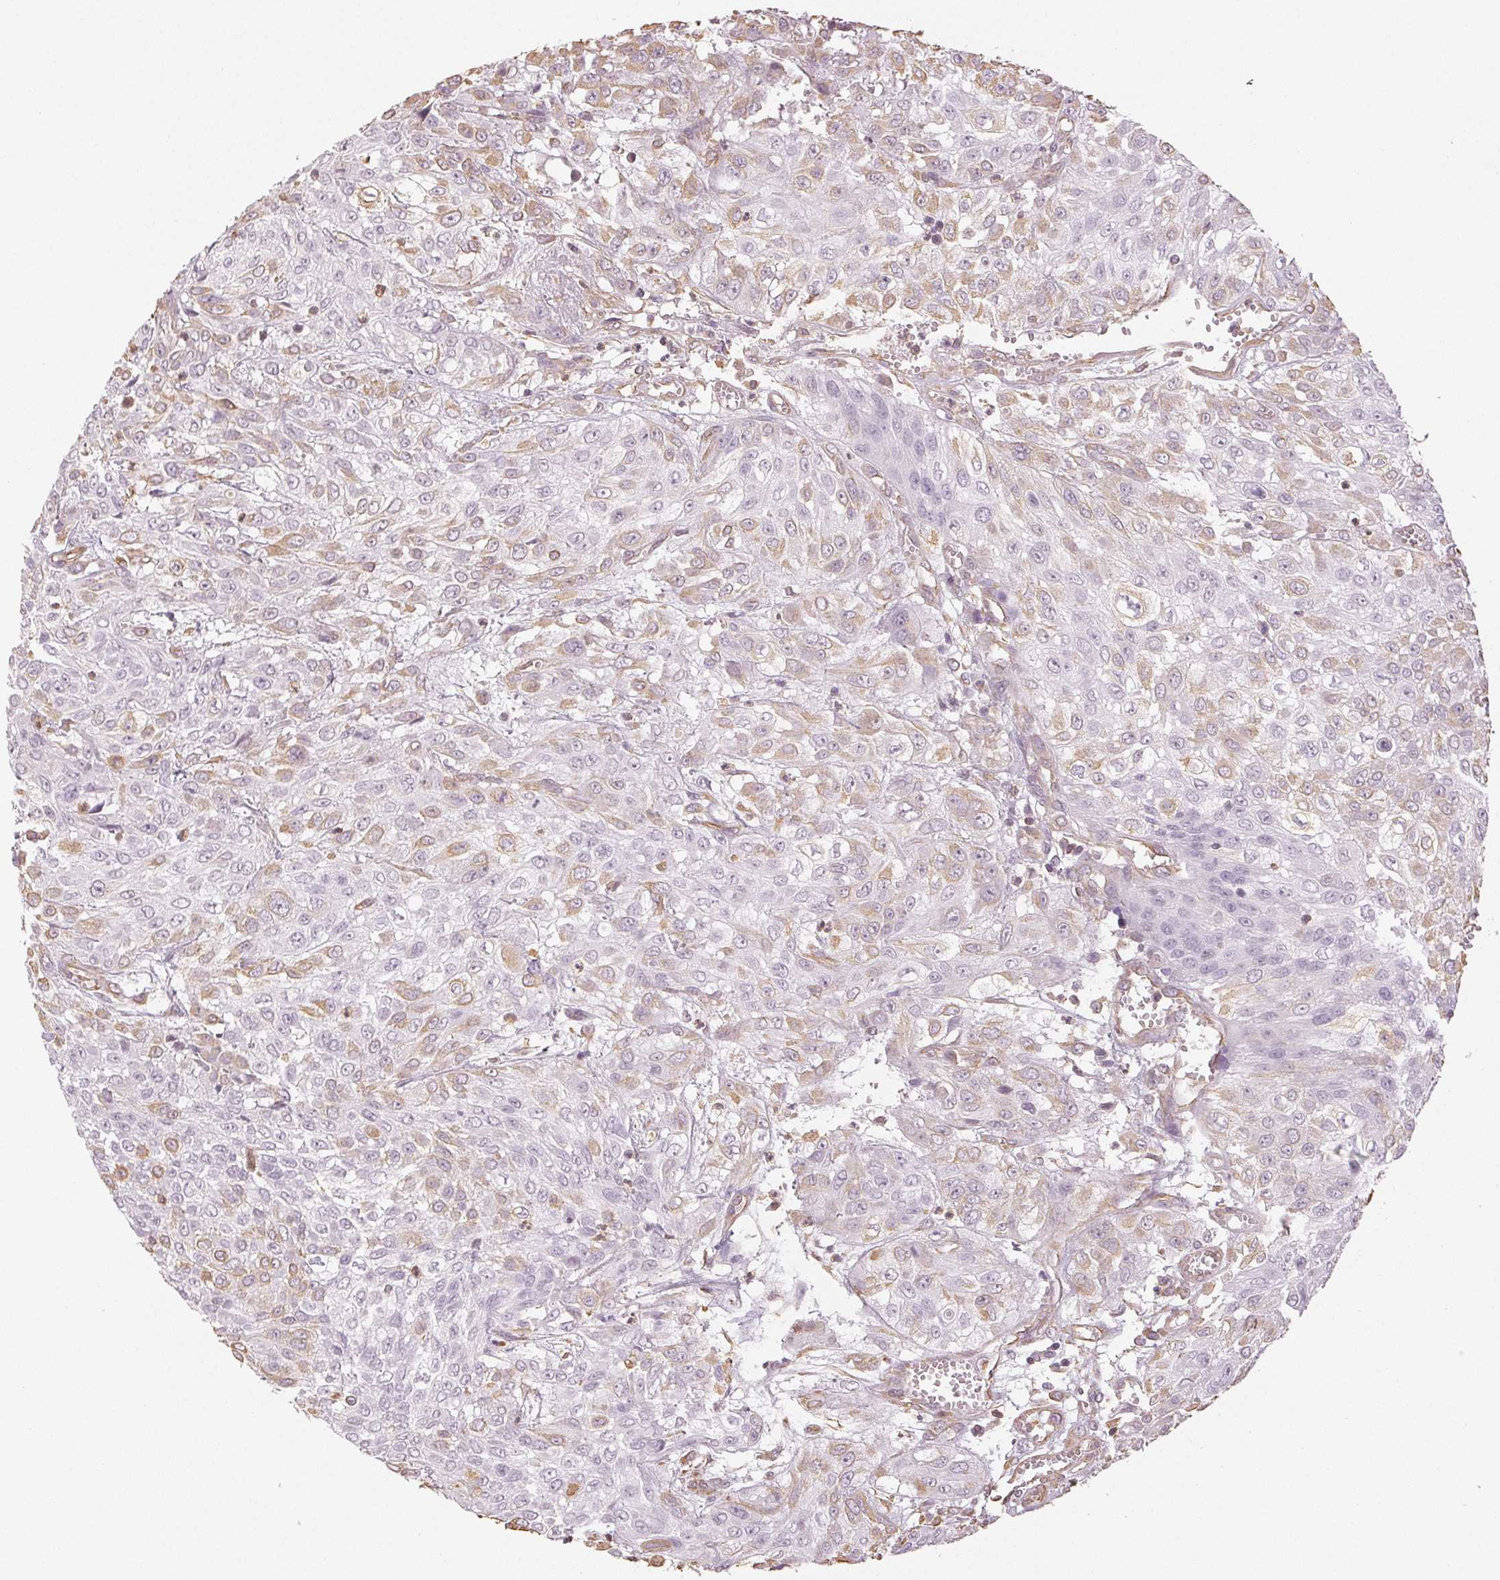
{"staining": {"intensity": "weak", "quantity": "<25%", "location": "cytoplasmic/membranous"}, "tissue": "urothelial cancer", "cell_type": "Tumor cells", "image_type": "cancer", "snomed": [{"axis": "morphology", "description": "Urothelial carcinoma, High grade"}, {"axis": "topography", "description": "Urinary bladder"}], "caption": "A micrograph of human urothelial cancer is negative for staining in tumor cells.", "gene": "COL7A1", "patient": {"sex": "male", "age": 57}}